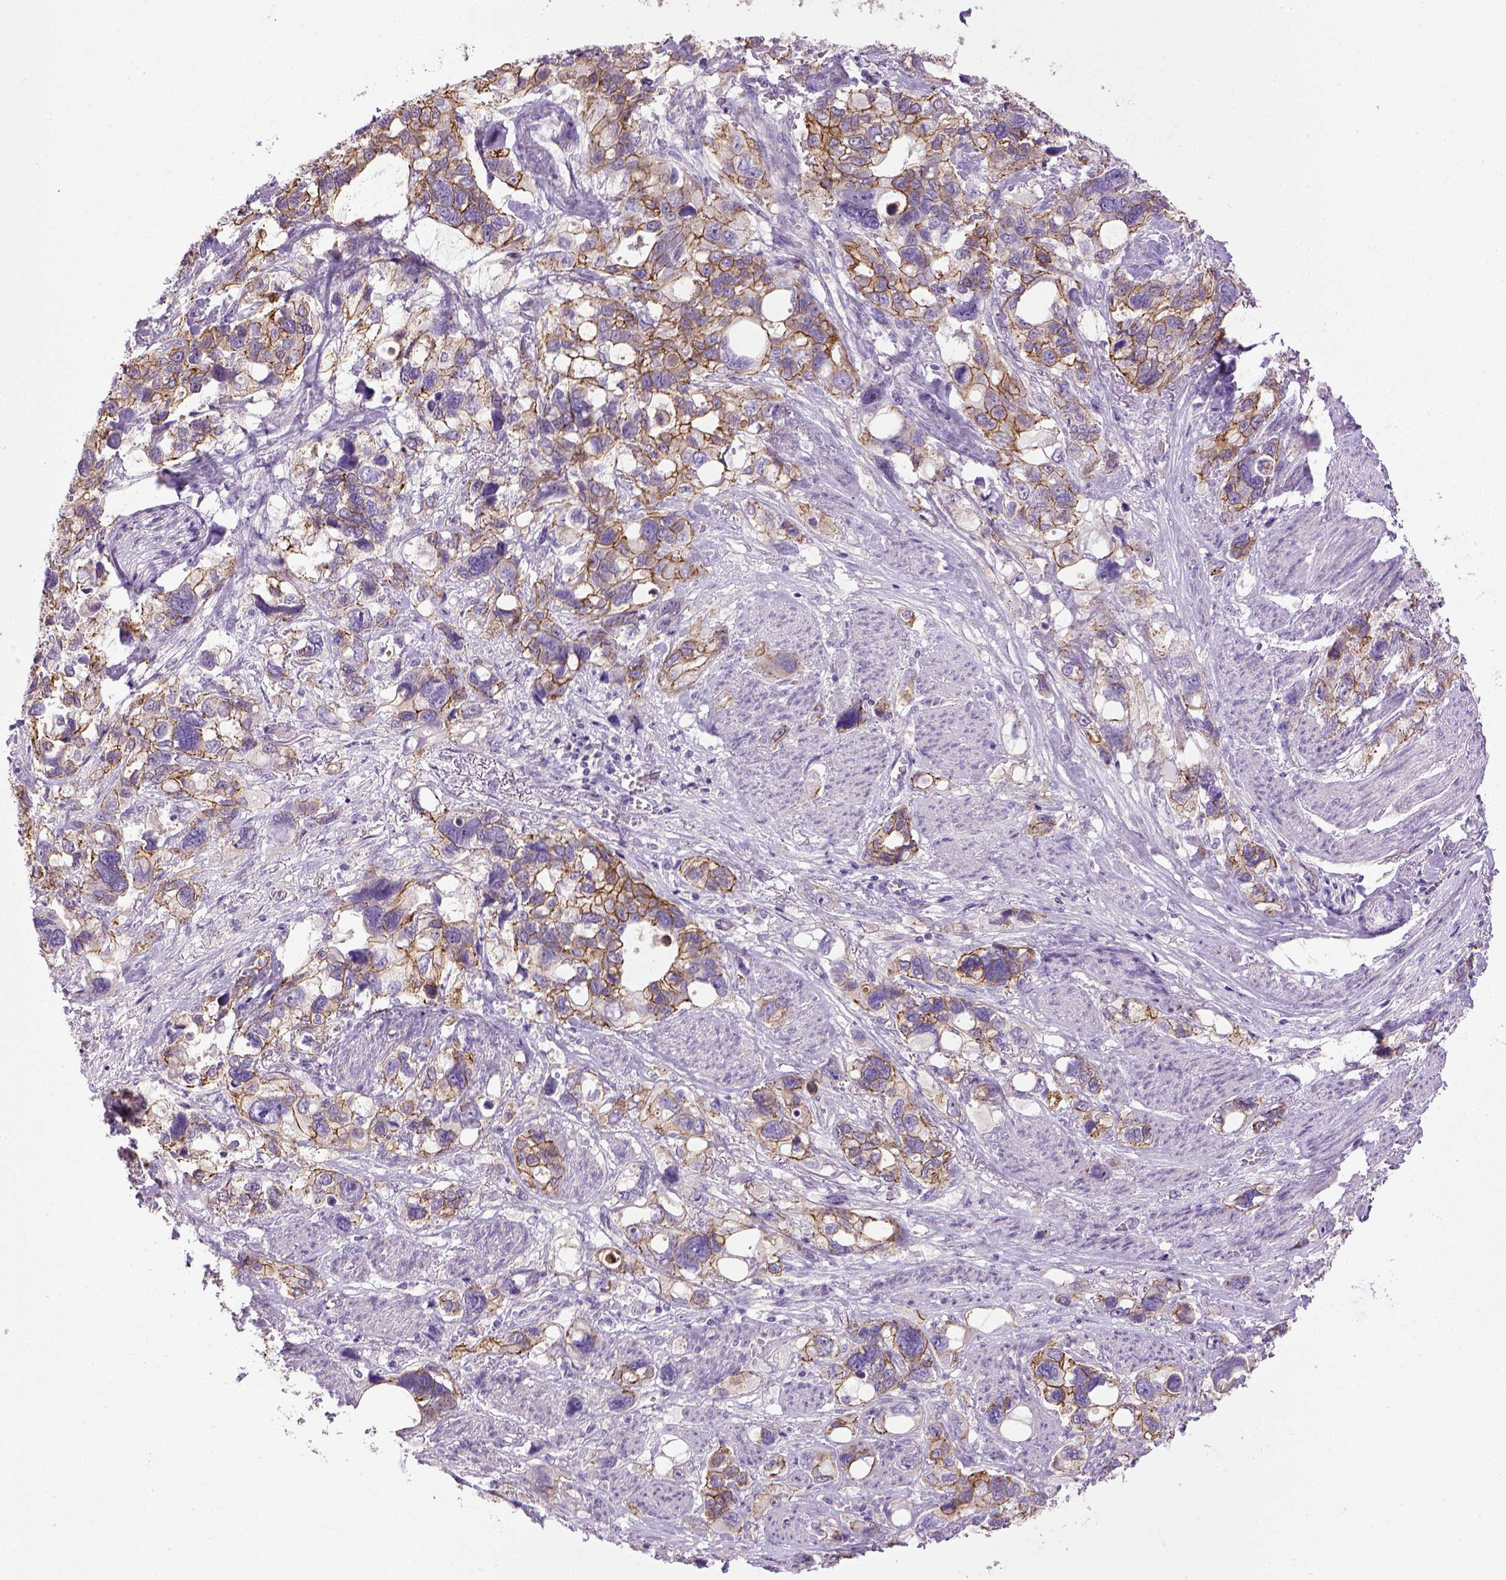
{"staining": {"intensity": "strong", "quantity": ">75%", "location": "cytoplasmic/membranous"}, "tissue": "stomach cancer", "cell_type": "Tumor cells", "image_type": "cancer", "snomed": [{"axis": "morphology", "description": "Adenocarcinoma, NOS"}, {"axis": "topography", "description": "Stomach, upper"}], "caption": "A micrograph showing strong cytoplasmic/membranous positivity in approximately >75% of tumor cells in stomach adenocarcinoma, as visualized by brown immunohistochemical staining.", "gene": "CDH1", "patient": {"sex": "female", "age": 81}}